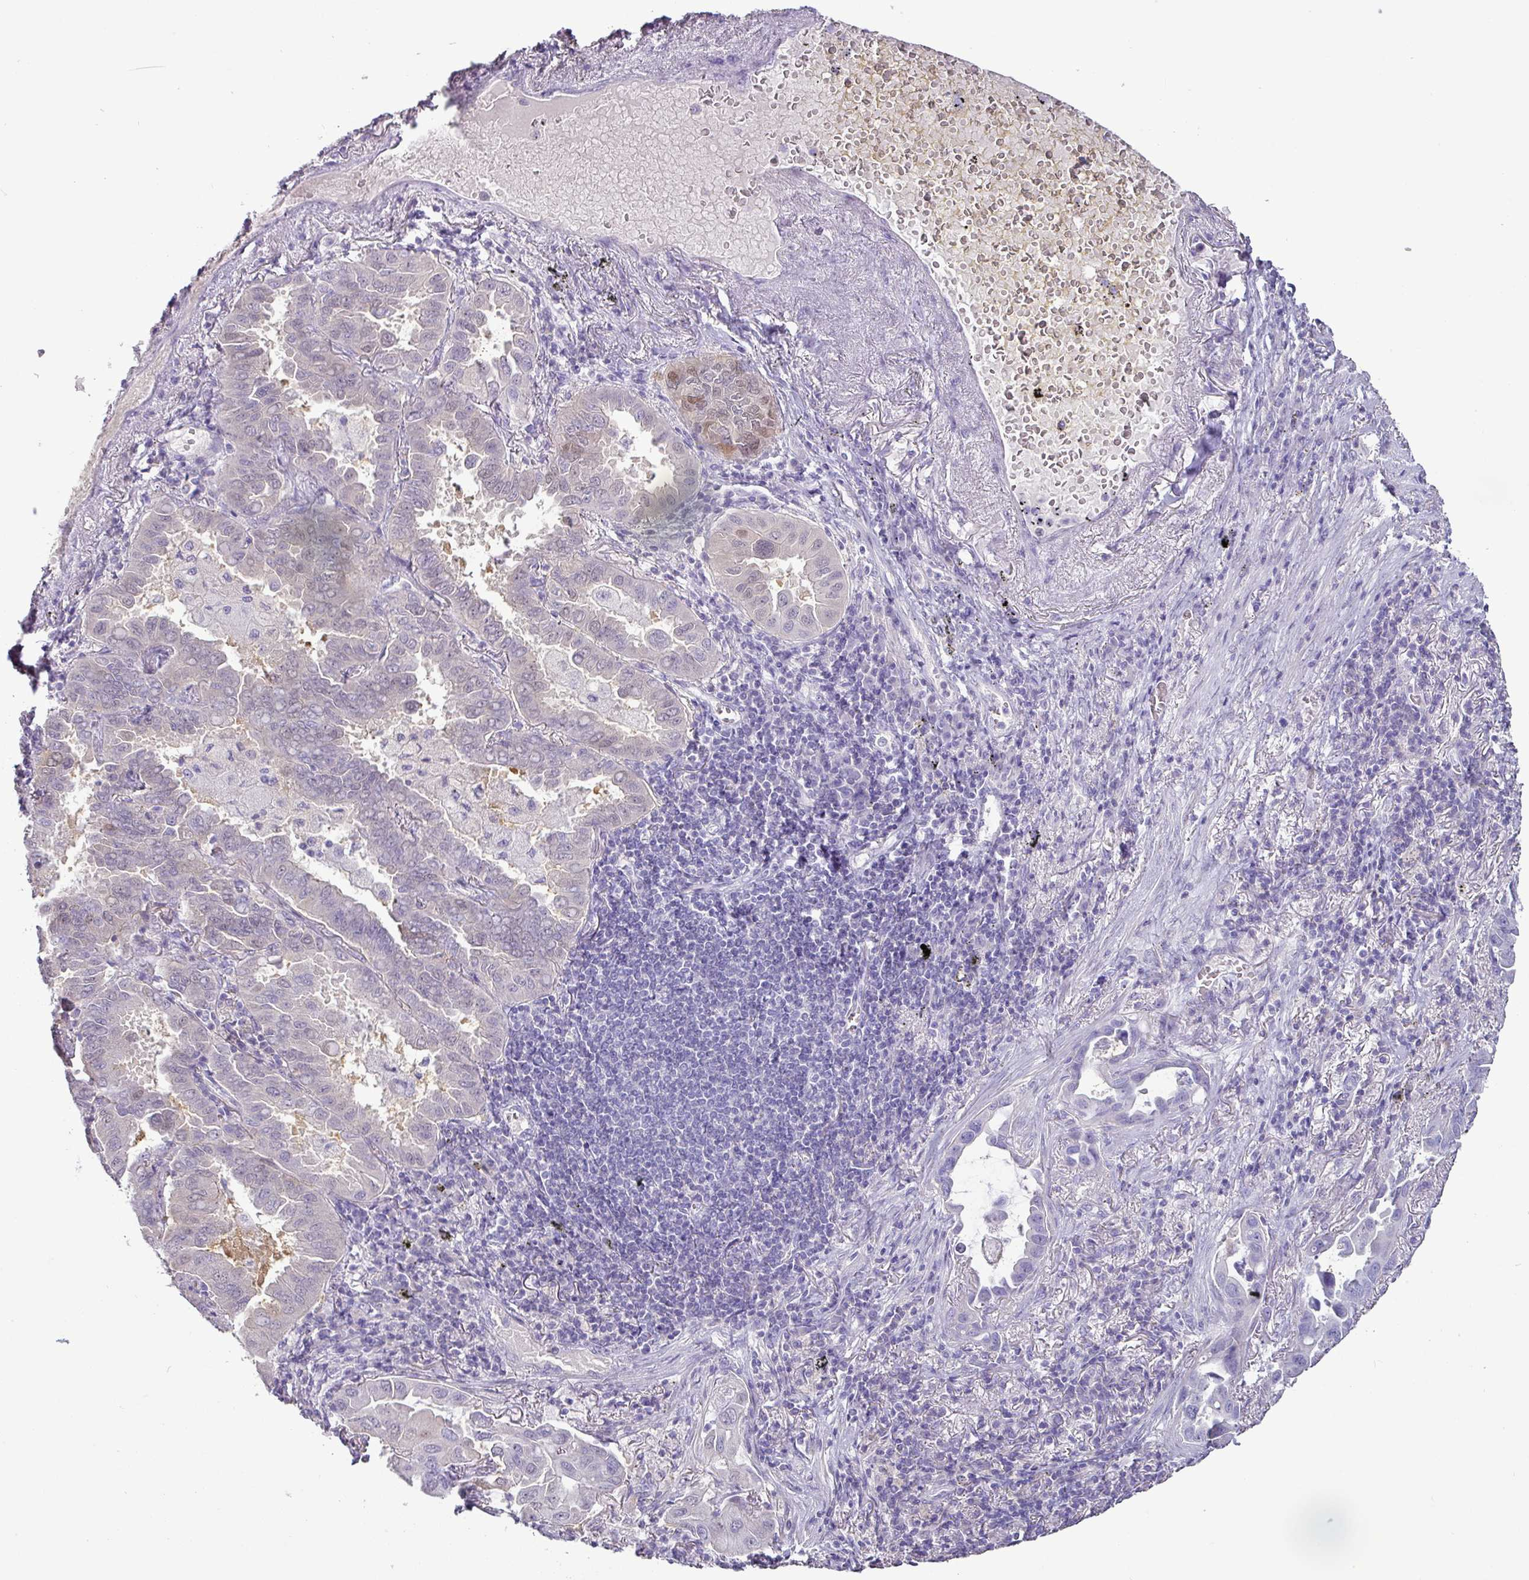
{"staining": {"intensity": "moderate", "quantity": "<25%", "location": "cytoplasmic/membranous"}, "tissue": "lung cancer", "cell_type": "Tumor cells", "image_type": "cancer", "snomed": [{"axis": "morphology", "description": "Adenocarcinoma, NOS"}, {"axis": "topography", "description": "Lung"}], "caption": "Immunohistochemical staining of lung cancer reveals low levels of moderate cytoplasmic/membranous protein expression in about <25% of tumor cells.", "gene": "GSTA3", "patient": {"sex": "male", "age": 64}}